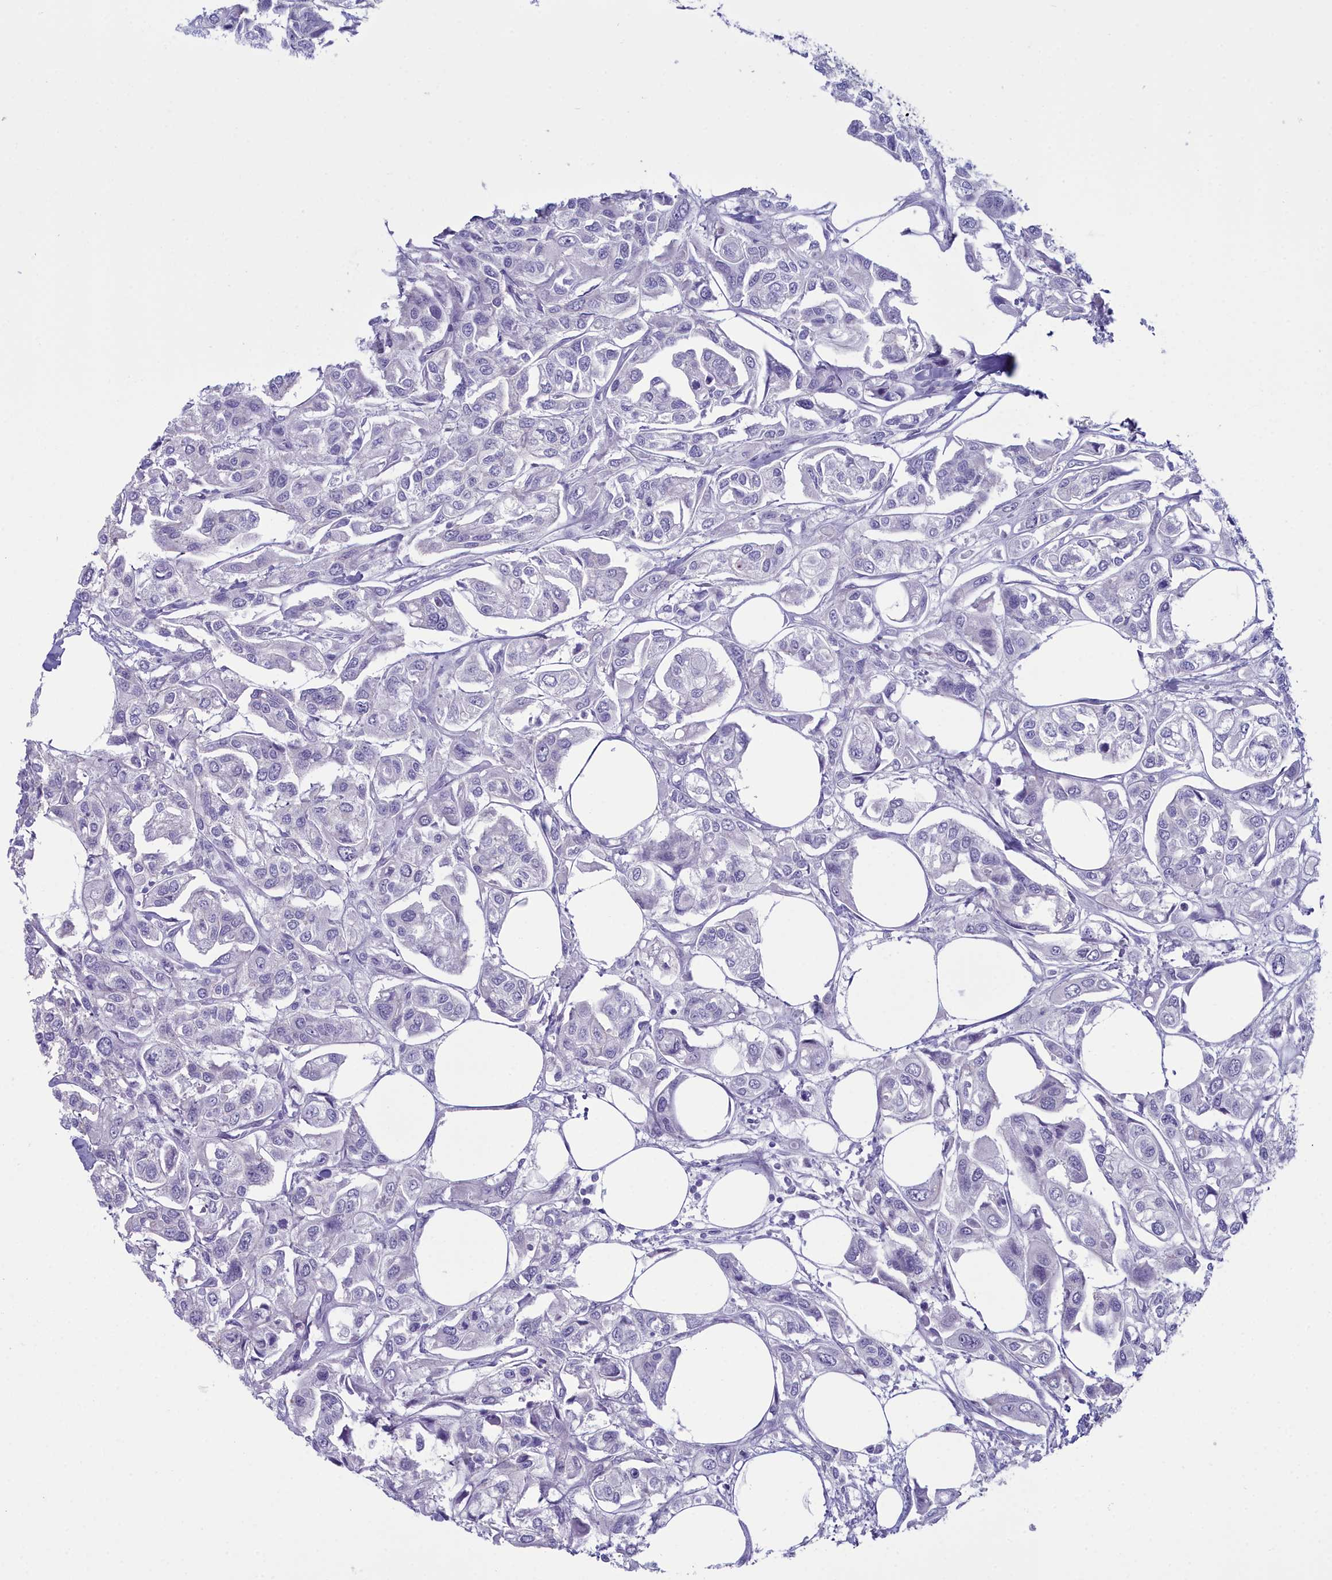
{"staining": {"intensity": "negative", "quantity": "none", "location": "none"}, "tissue": "urothelial cancer", "cell_type": "Tumor cells", "image_type": "cancer", "snomed": [{"axis": "morphology", "description": "Urothelial carcinoma, High grade"}, {"axis": "topography", "description": "Urinary bladder"}], "caption": "Immunohistochemistry (IHC) micrograph of neoplastic tissue: urothelial carcinoma (high-grade) stained with DAB (3,3'-diaminobenzidine) shows no significant protein expression in tumor cells. (DAB immunohistochemistry (IHC) visualized using brightfield microscopy, high magnification).", "gene": "MAP6", "patient": {"sex": "male", "age": 67}}